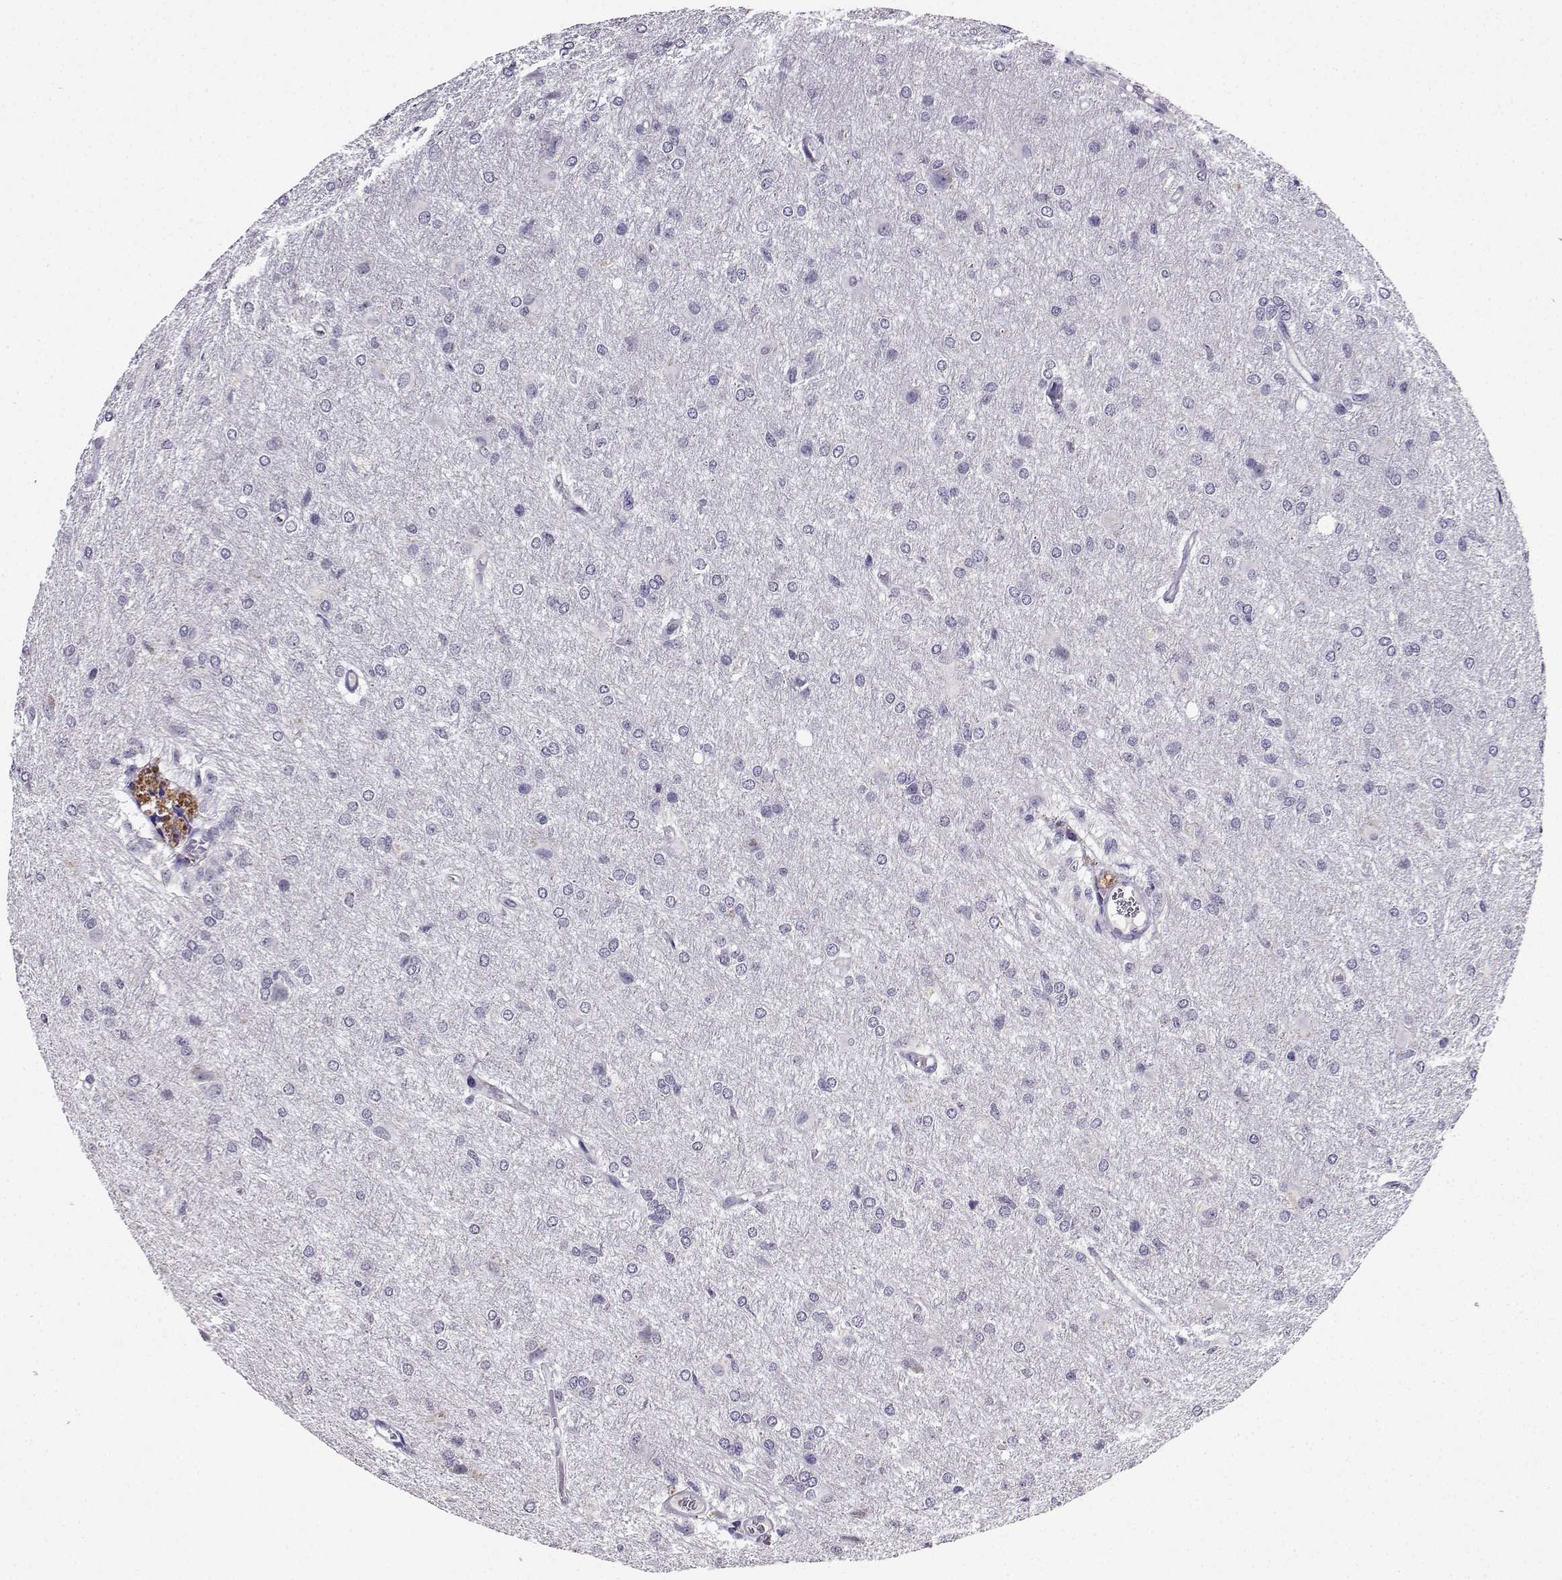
{"staining": {"intensity": "negative", "quantity": "none", "location": "none"}, "tissue": "glioma", "cell_type": "Tumor cells", "image_type": "cancer", "snomed": [{"axis": "morphology", "description": "Glioma, malignant, High grade"}, {"axis": "topography", "description": "Brain"}], "caption": "An immunohistochemistry (IHC) micrograph of glioma is shown. There is no staining in tumor cells of glioma.", "gene": "SPAG11B", "patient": {"sex": "male", "age": 68}}